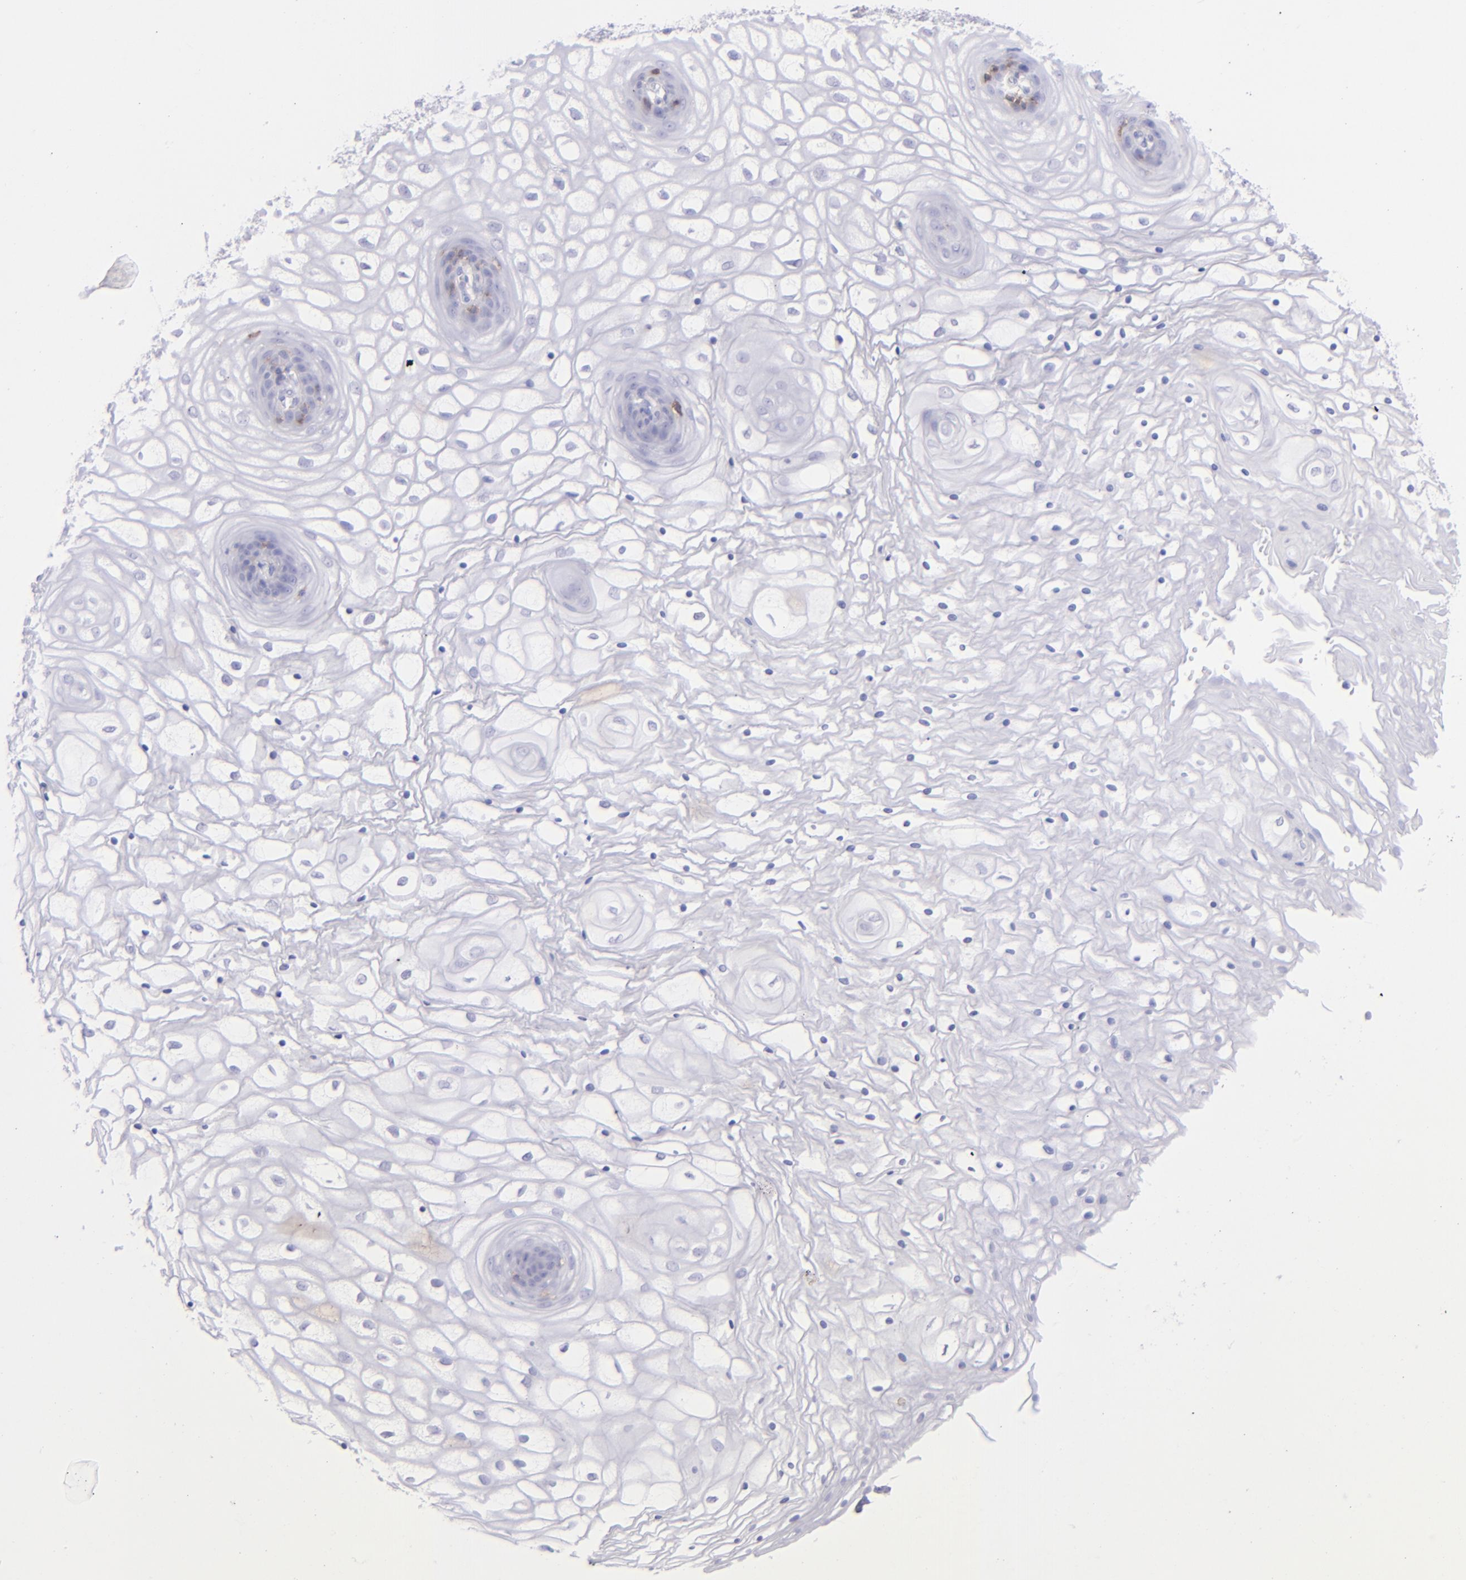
{"staining": {"intensity": "negative", "quantity": "none", "location": "none"}, "tissue": "vagina", "cell_type": "Squamous epithelial cells", "image_type": "normal", "snomed": [{"axis": "morphology", "description": "Normal tissue, NOS"}, {"axis": "topography", "description": "Vagina"}], "caption": "Immunohistochemical staining of normal vagina shows no significant expression in squamous epithelial cells.", "gene": "CD69", "patient": {"sex": "female", "age": 34}}